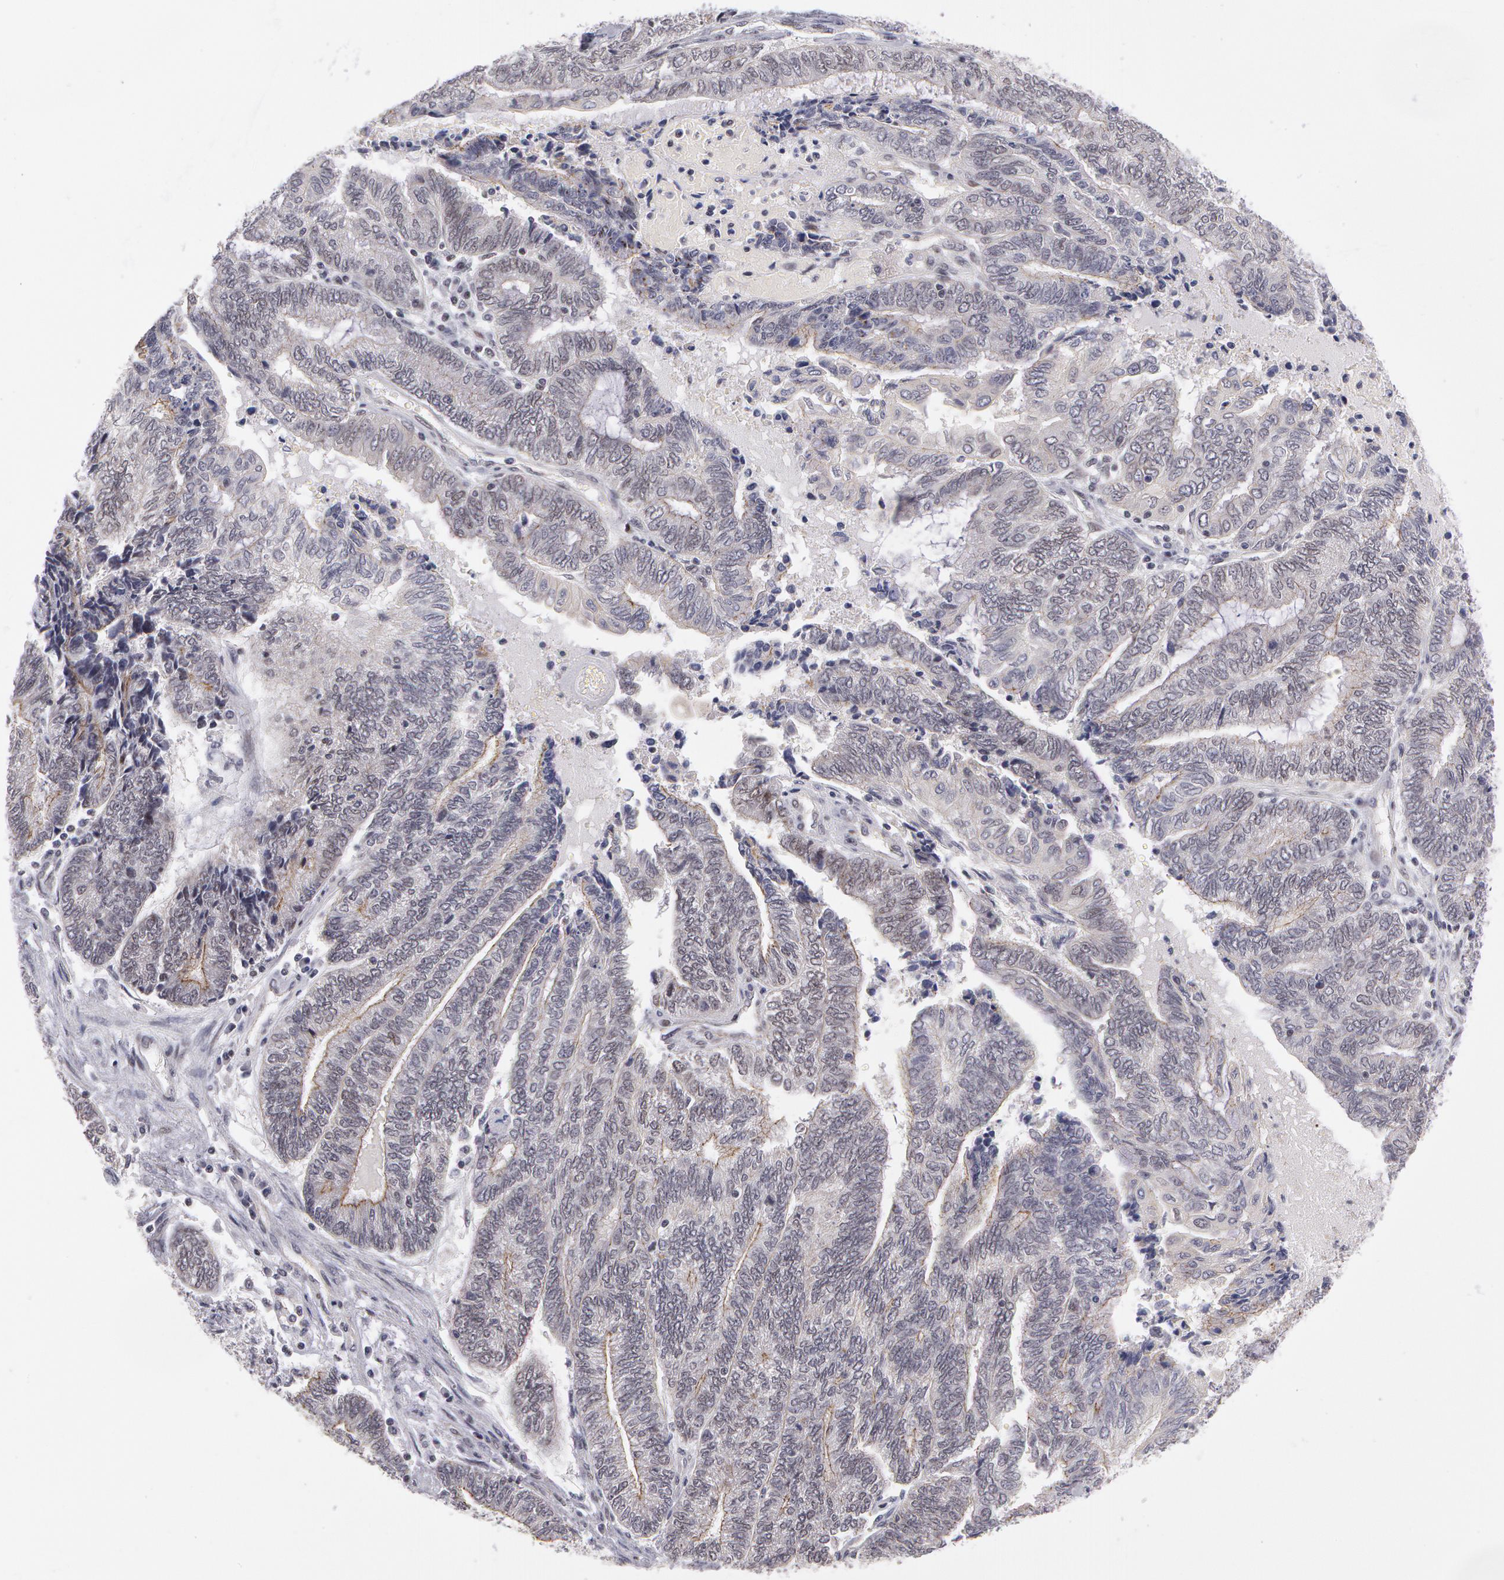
{"staining": {"intensity": "negative", "quantity": "none", "location": "none"}, "tissue": "endometrial cancer", "cell_type": "Tumor cells", "image_type": "cancer", "snomed": [{"axis": "morphology", "description": "Adenocarcinoma, NOS"}, {"axis": "topography", "description": "Uterus"}, {"axis": "topography", "description": "Endometrium"}], "caption": "Immunohistochemical staining of endometrial cancer exhibits no significant positivity in tumor cells. (Brightfield microscopy of DAB (3,3'-diaminobenzidine) immunohistochemistry (IHC) at high magnification).", "gene": "PRICKLE1", "patient": {"sex": "female", "age": 70}}